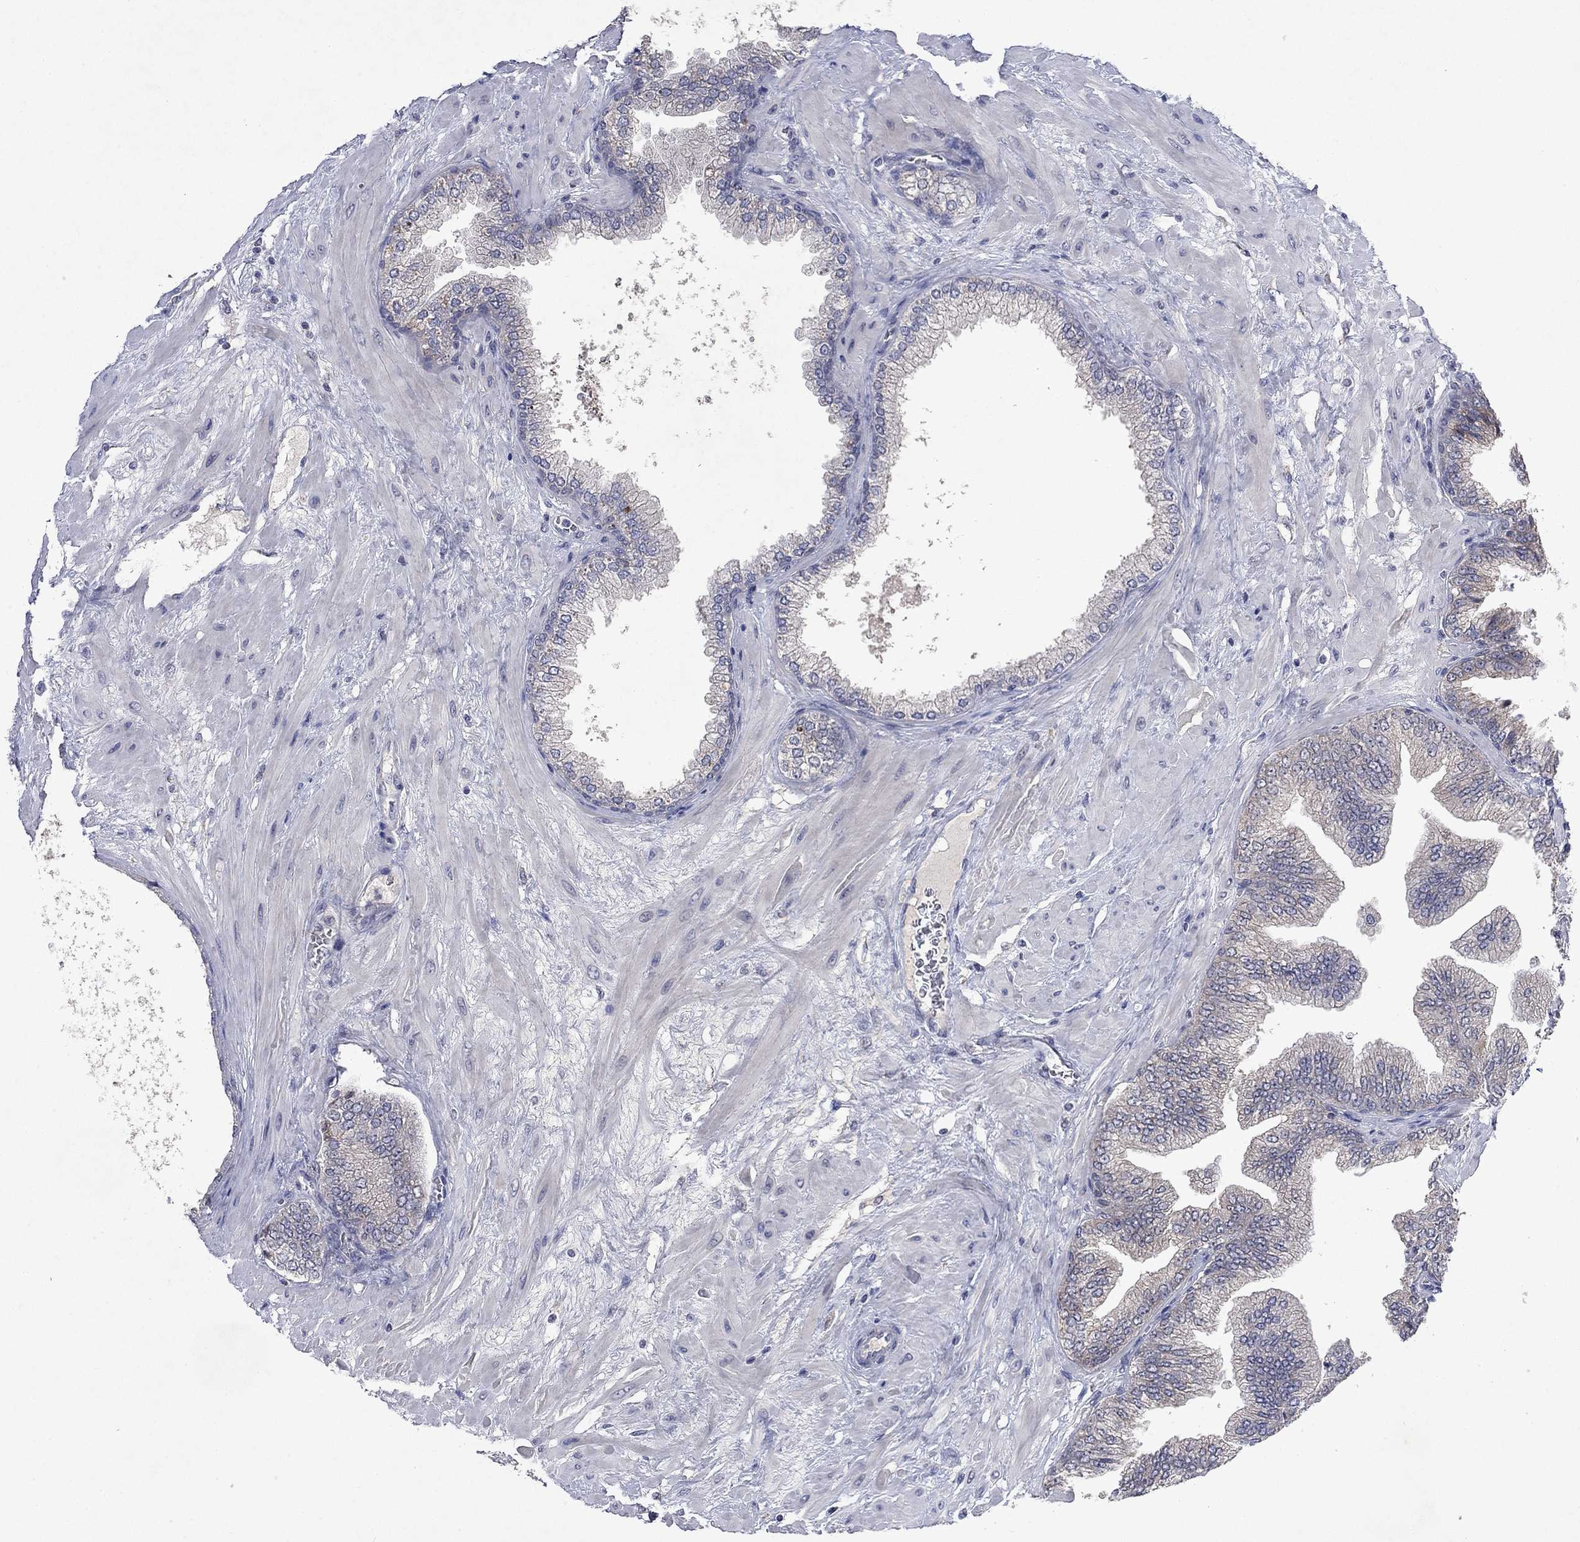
{"staining": {"intensity": "negative", "quantity": "none", "location": "none"}, "tissue": "prostate cancer", "cell_type": "Tumor cells", "image_type": "cancer", "snomed": [{"axis": "morphology", "description": "Adenocarcinoma, Low grade"}, {"axis": "topography", "description": "Prostate"}], "caption": "A high-resolution image shows immunohistochemistry staining of prostate adenocarcinoma (low-grade), which demonstrates no significant positivity in tumor cells.", "gene": "TMEM97", "patient": {"sex": "male", "age": 72}}